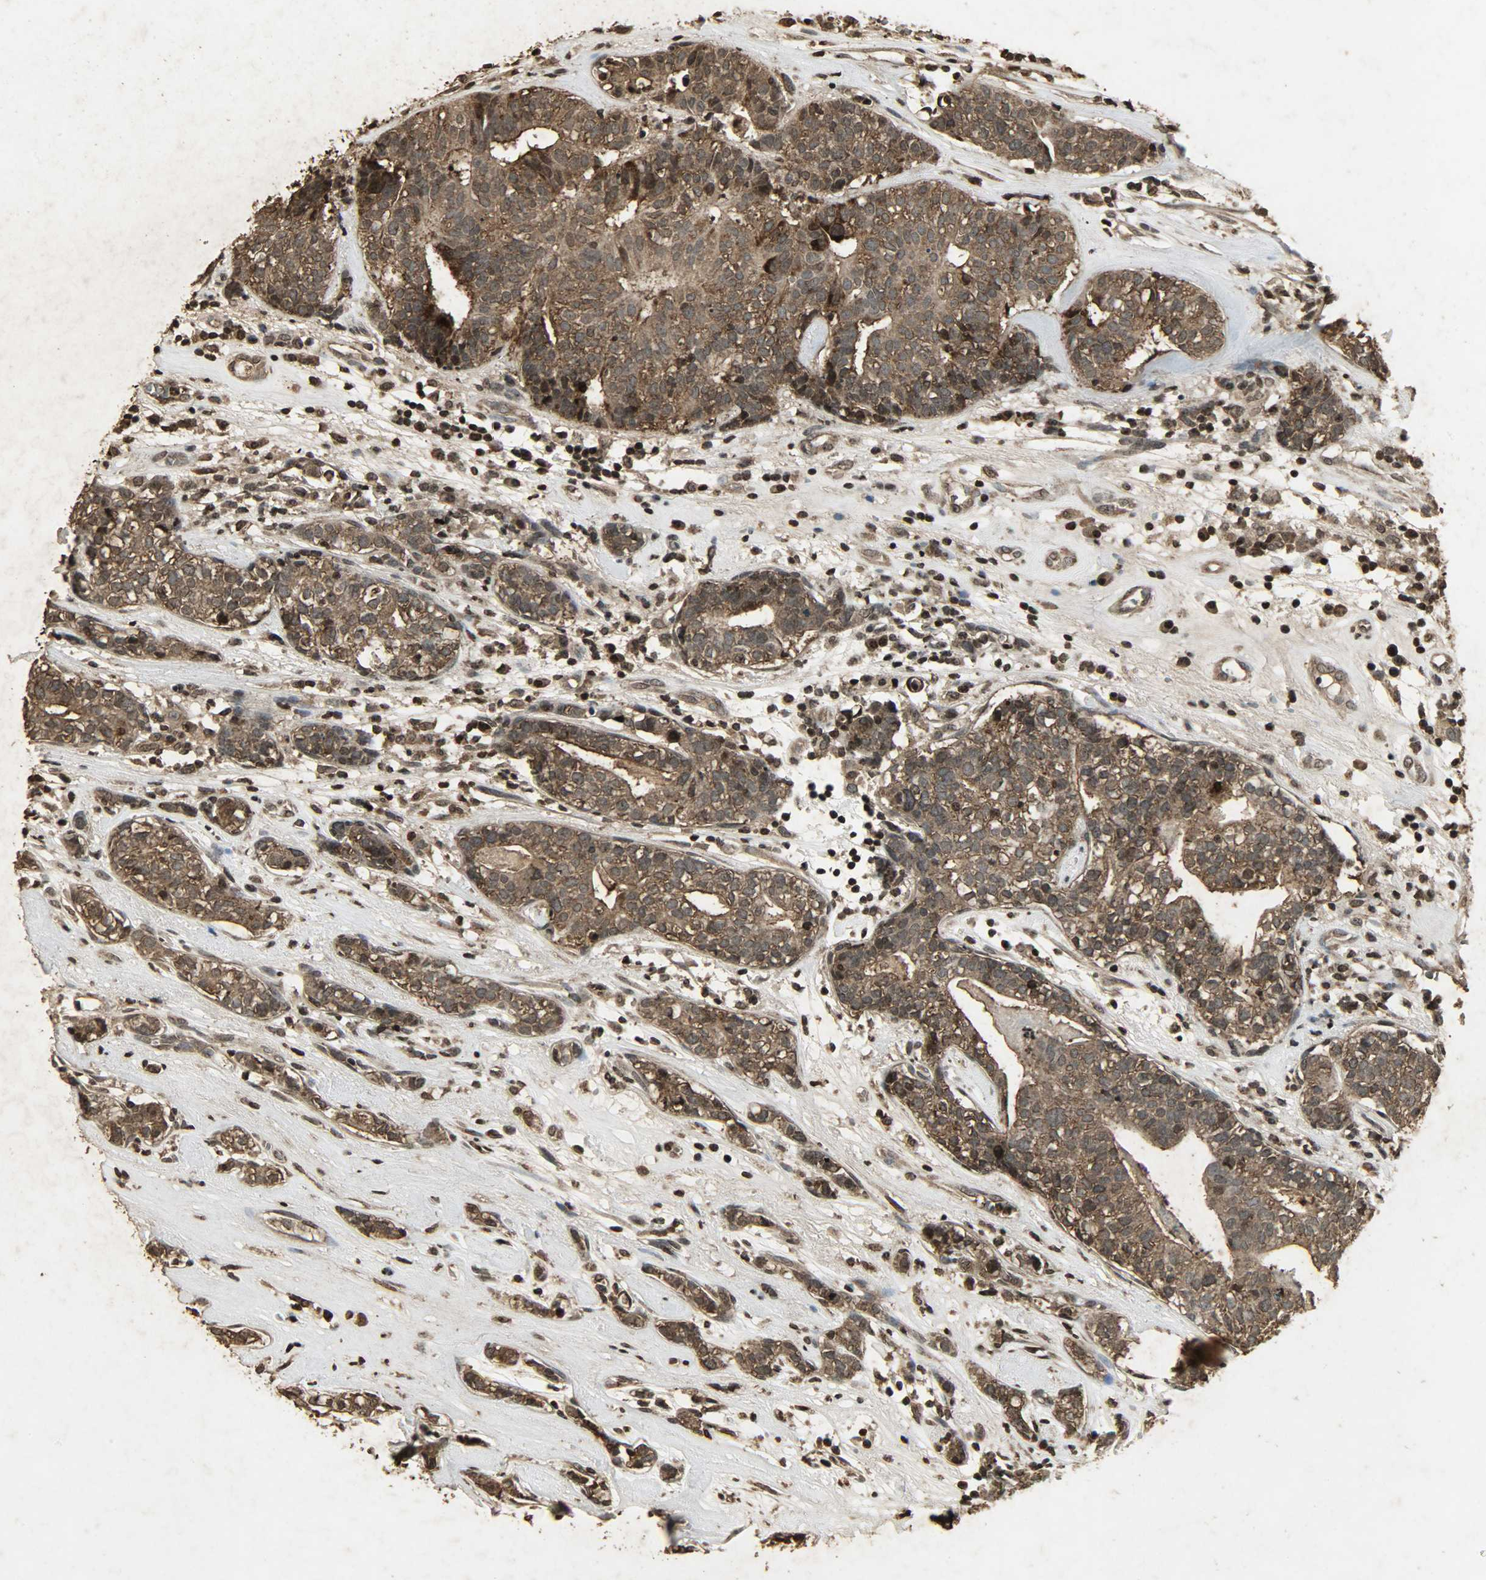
{"staining": {"intensity": "strong", "quantity": ">75%", "location": "cytoplasmic/membranous,nuclear"}, "tissue": "head and neck cancer", "cell_type": "Tumor cells", "image_type": "cancer", "snomed": [{"axis": "morphology", "description": "Adenocarcinoma, NOS"}, {"axis": "topography", "description": "Salivary gland"}, {"axis": "topography", "description": "Head-Neck"}], "caption": "Human head and neck cancer stained for a protein (brown) displays strong cytoplasmic/membranous and nuclear positive positivity in about >75% of tumor cells.", "gene": "PPP3R1", "patient": {"sex": "female", "age": 65}}